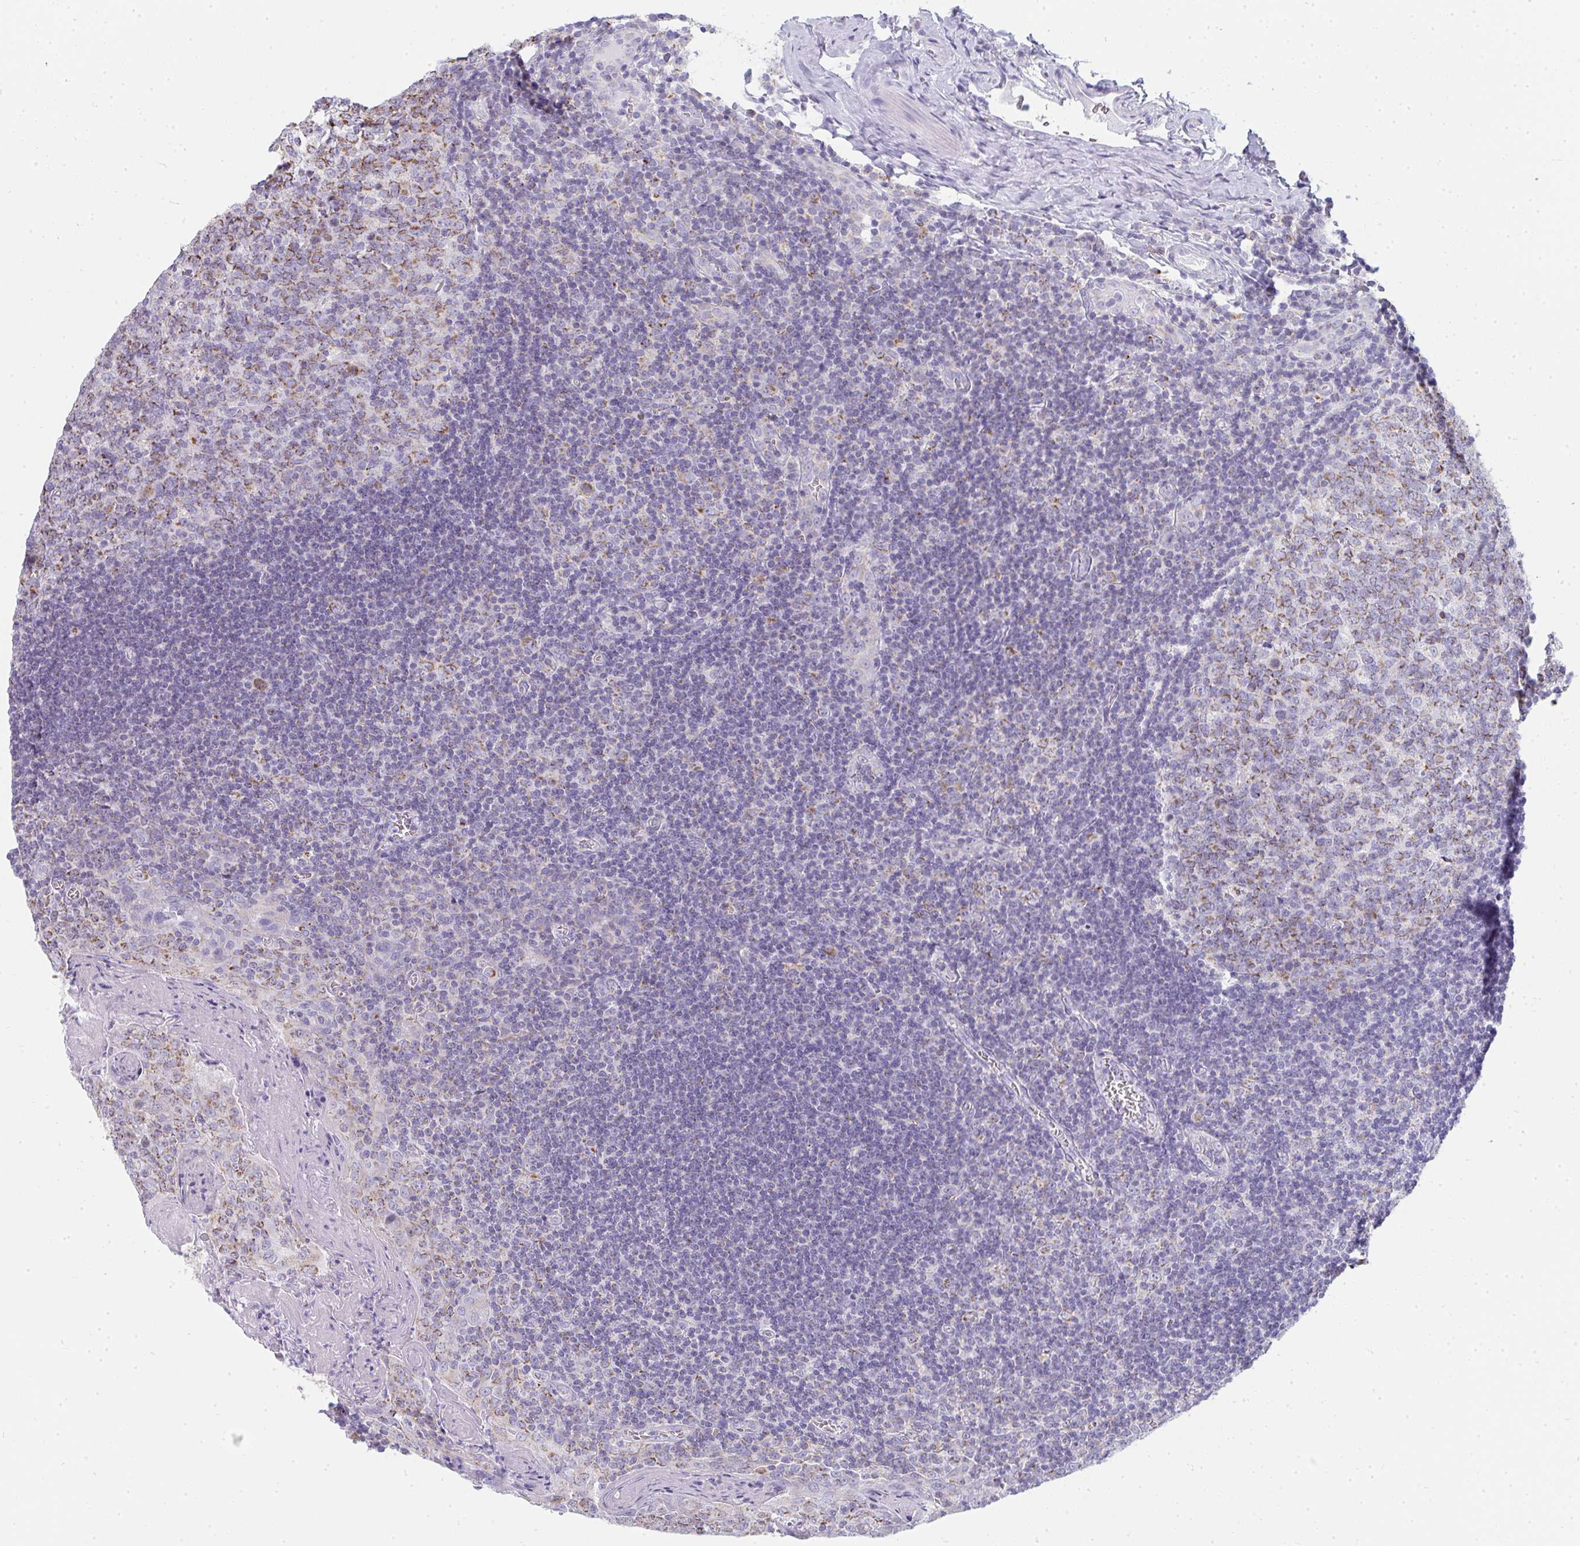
{"staining": {"intensity": "moderate", "quantity": "25%-75%", "location": "cytoplasmic/membranous"}, "tissue": "tonsil", "cell_type": "Germinal center cells", "image_type": "normal", "snomed": [{"axis": "morphology", "description": "Normal tissue, NOS"}, {"axis": "morphology", "description": "Inflammation, NOS"}, {"axis": "topography", "description": "Tonsil"}], "caption": "Tonsil stained with DAB IHC shows medium levels of moderate cytoplasmic/membranous expression in about 25%-75% of germinal center cells.", "gene": "SLC6A1", "patient": {"sex": "female", "age": 31}}